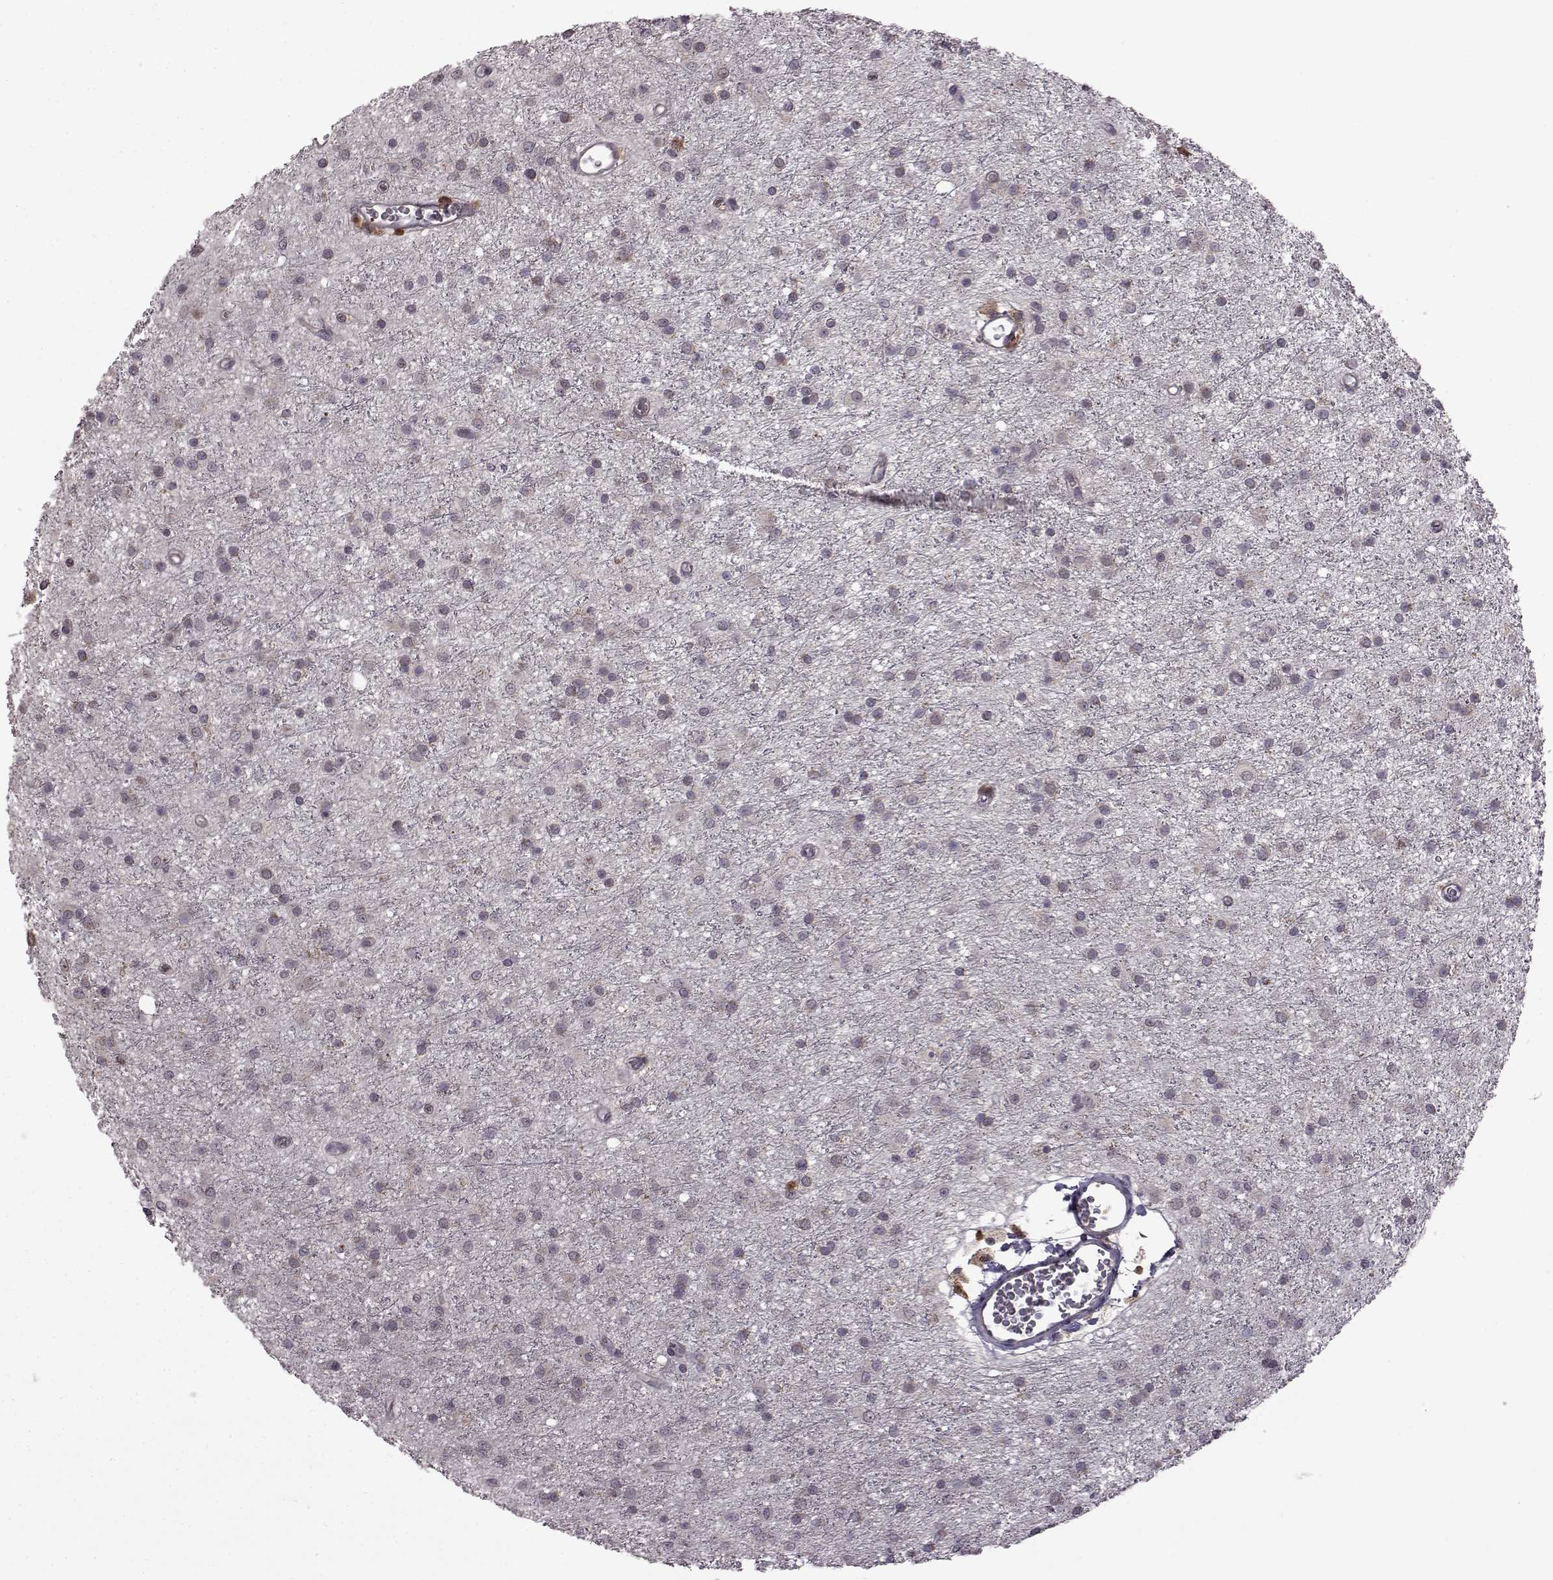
{"staining": {"intensity": "negative", "quantity": "none", "location": "none"}, "tissue": "glioma", "cell_type": "Tumor cells", "image_type": "cancer", "snomed": [{"axis": "morphology", "description": "Glioma, malignant, Low grade"}, {"axis": "topography", "description": "Brain"}], "caption": "Immunohistochemistry histopathology image of human glioma stained for a protein (brown), which demonstrates no staining in tumor cells. The staining is performed using DAB brown chromogen with nuclei counter-stained in using hematoxylin.", "gene": "DOK2", "patient": {"sex": "male", "age": 27}}